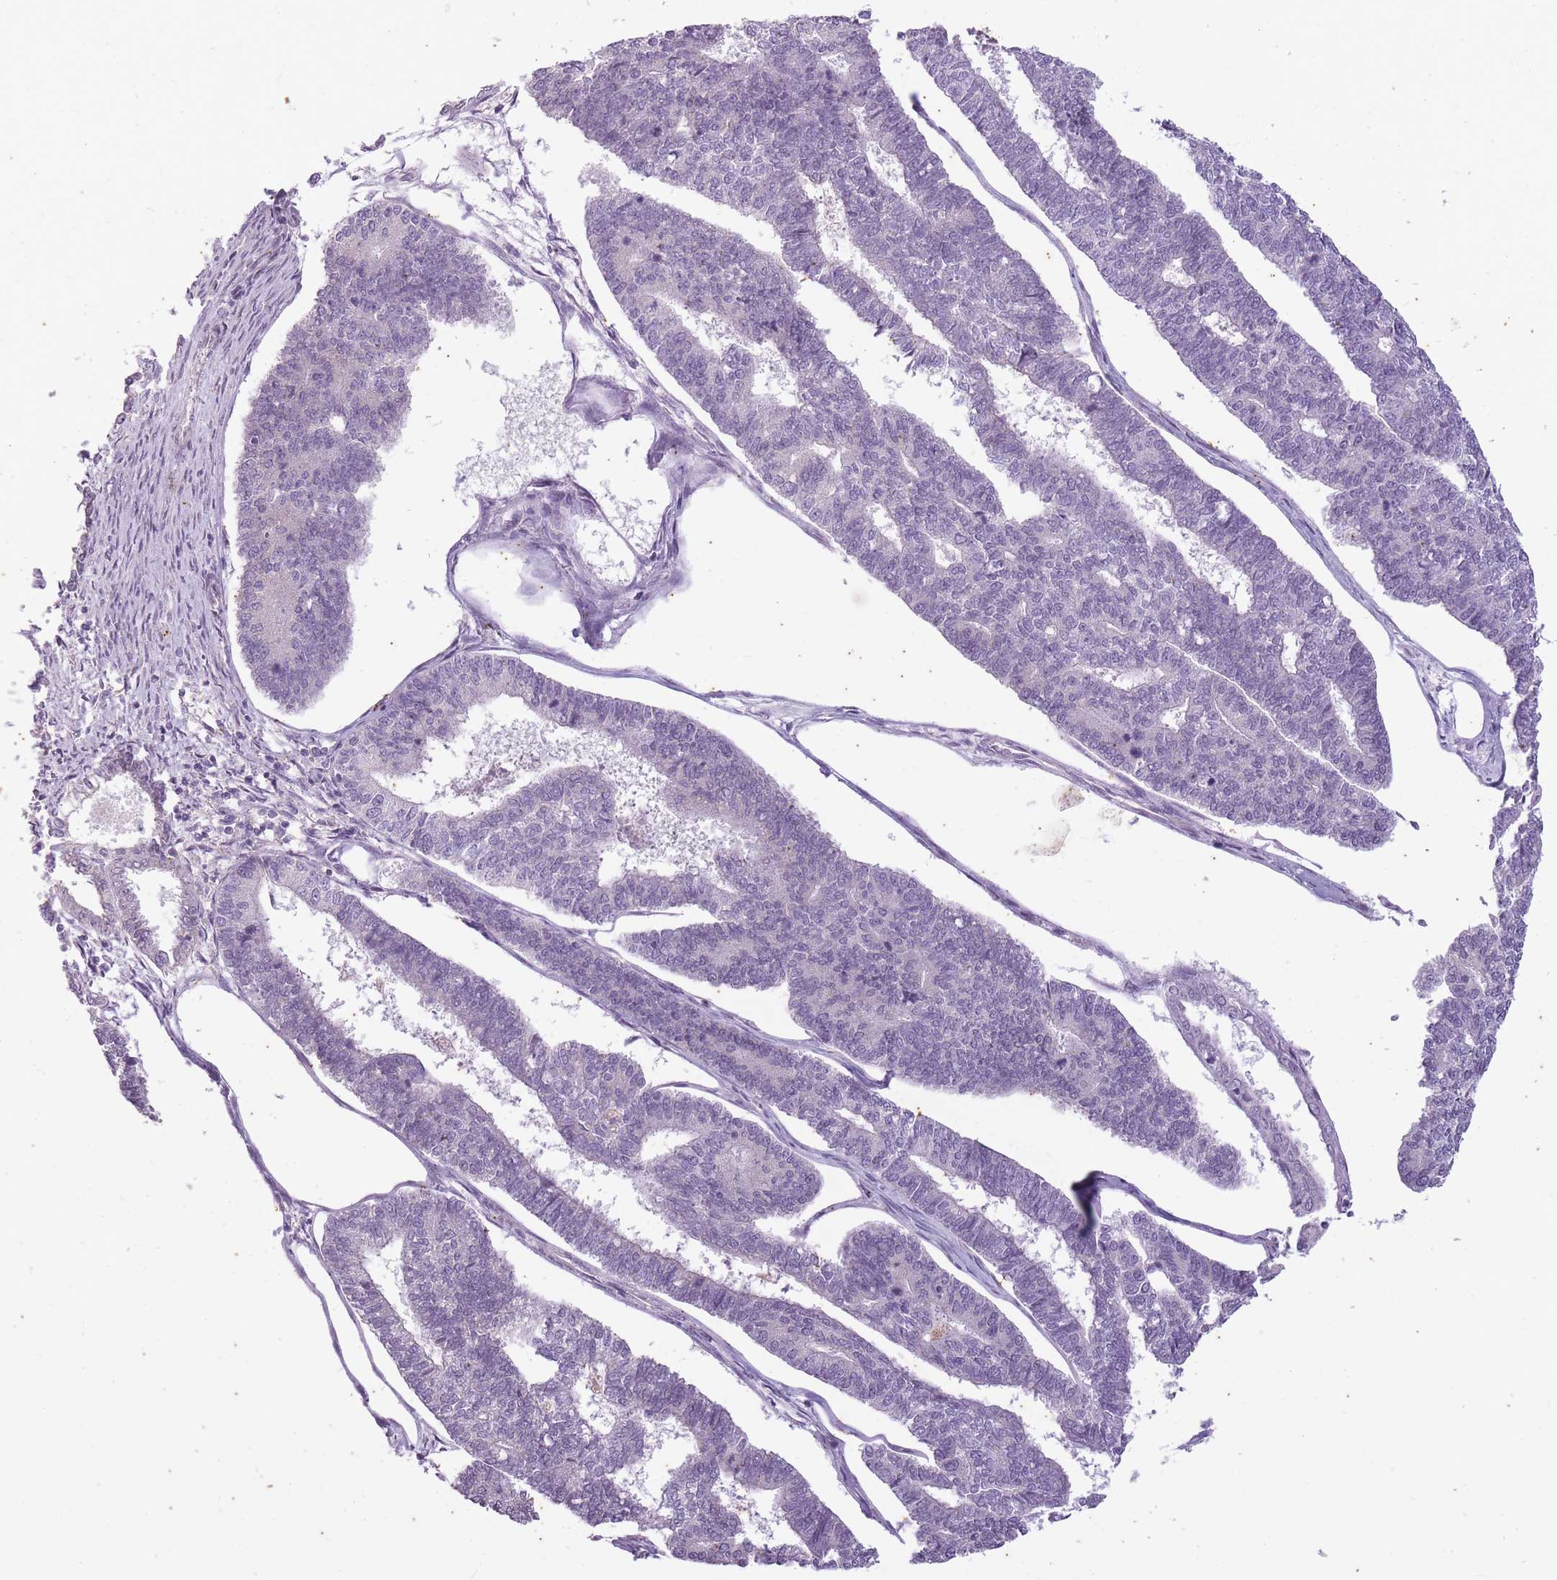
{"staining": {"intensity": "negative", "quantity": "none", "location": "none"}, "tissue": "endometrial cancer", "cell_type": "Tumor cells", "image_type": "cancer", "snomed": [{"axis": "morphology", "description": "Adenocarcinoma, NOS"}, {"axis": "topography", "description": "Endometrium"}], "caption": "An immunohistochemistry photomicrograph of adenocarcinoma (endometrial) is shown. There is no staining in tumor cells of adenocarcinoma (endometrial).", "gene": "CNTNAP3", "patient": {"sex": "female", "age": 70}}